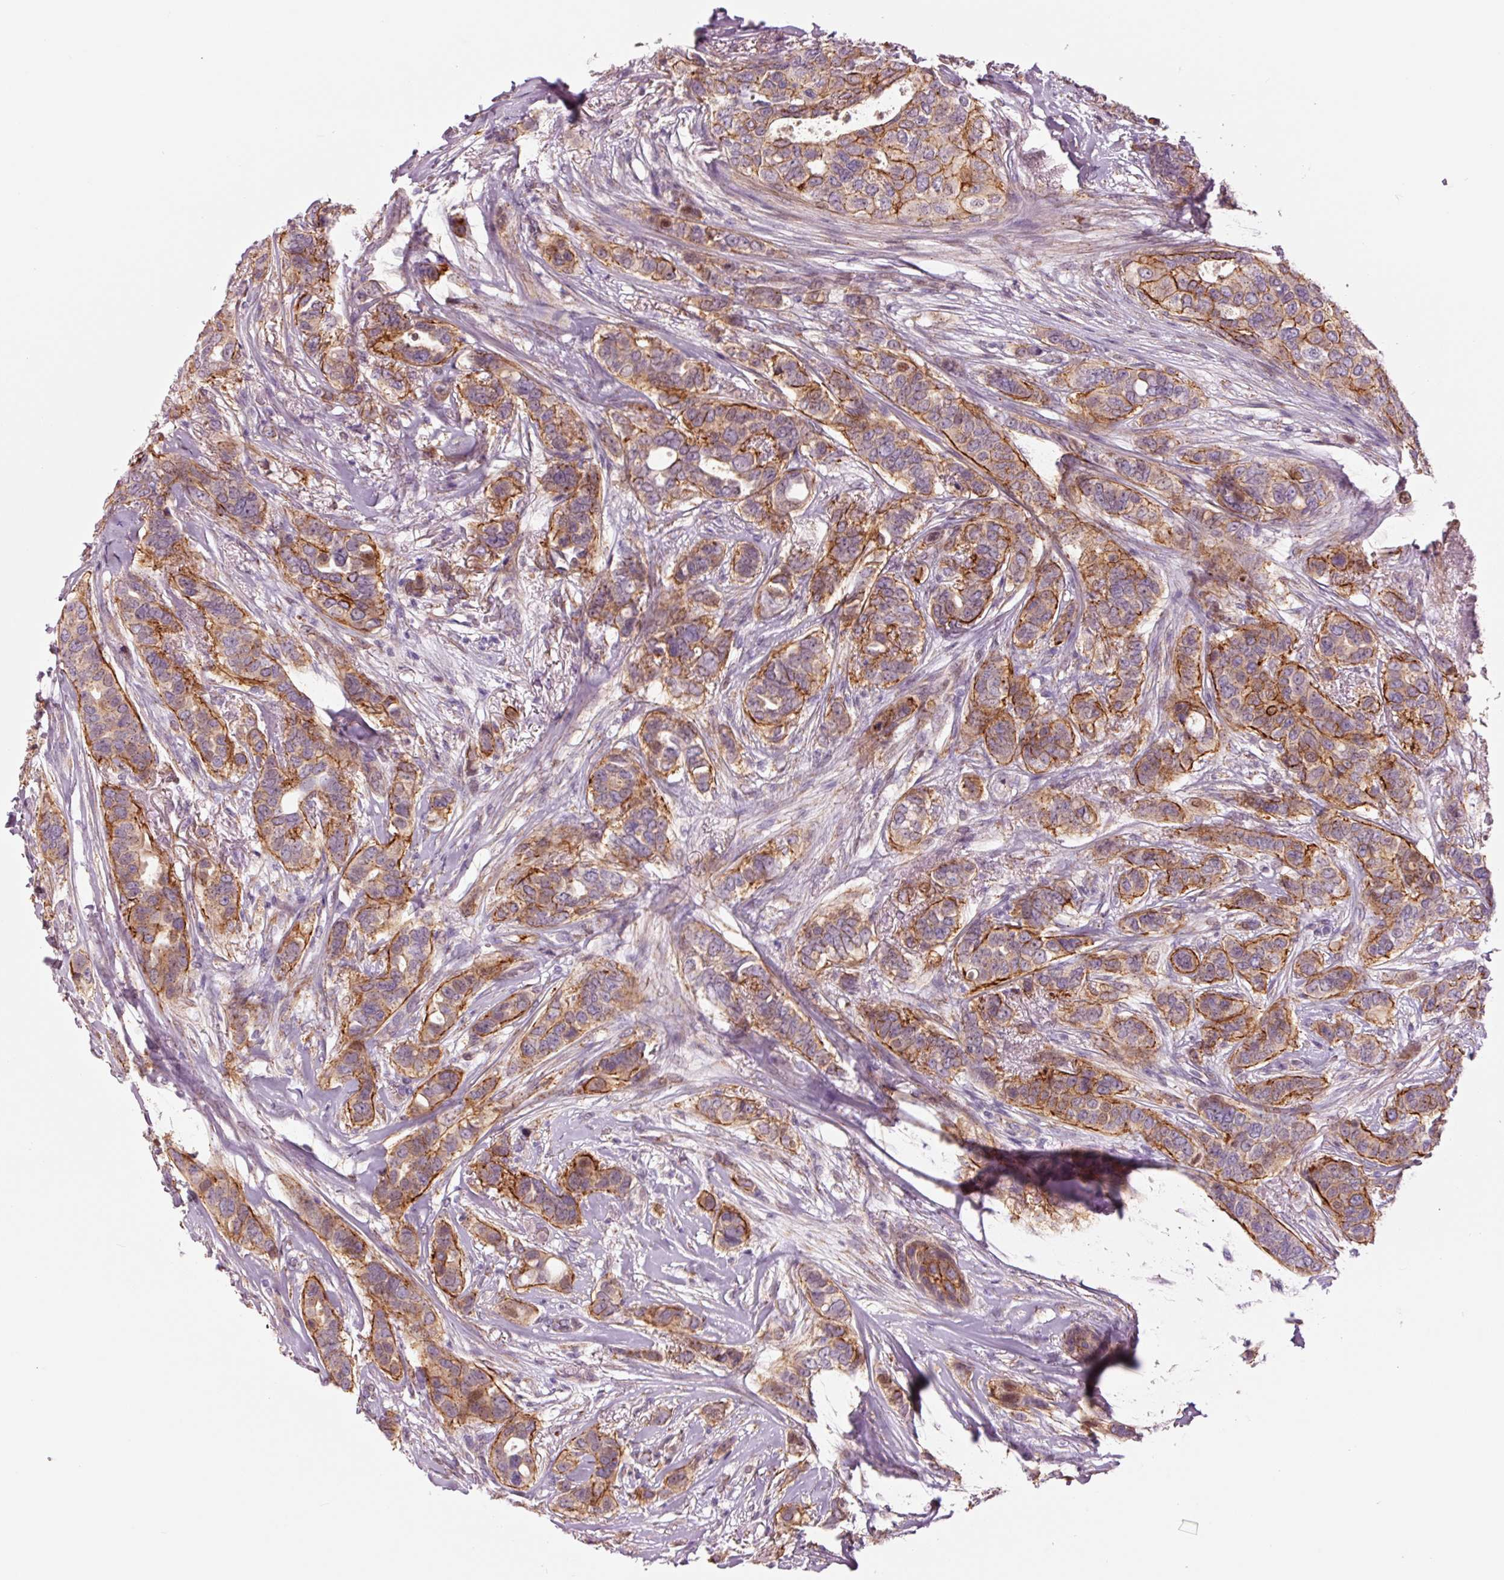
{"staining": {"intensity": "moderate", "quantity": "<25%", "location": "cytoplasmic/membranous"}, "tissue": "breast cancer", "cell_type": "Tumor cells", "image_type": "cancer", "snomed": [{"axis": "morphology", "description": "Lobular carcinoma"}, {"axis": "topography", "description": "Breast"}], "caption": "Brown immunohistochemical staining in lobular carcinoma (breast) shows moderate cytoplasmic/membranous expression in approximately <25% of tumor cells. (Brightfield microscopy of DAB IHC at high magnification).", "gene": "DAPP1", "patient": {"sex": "female", "age": 51}}